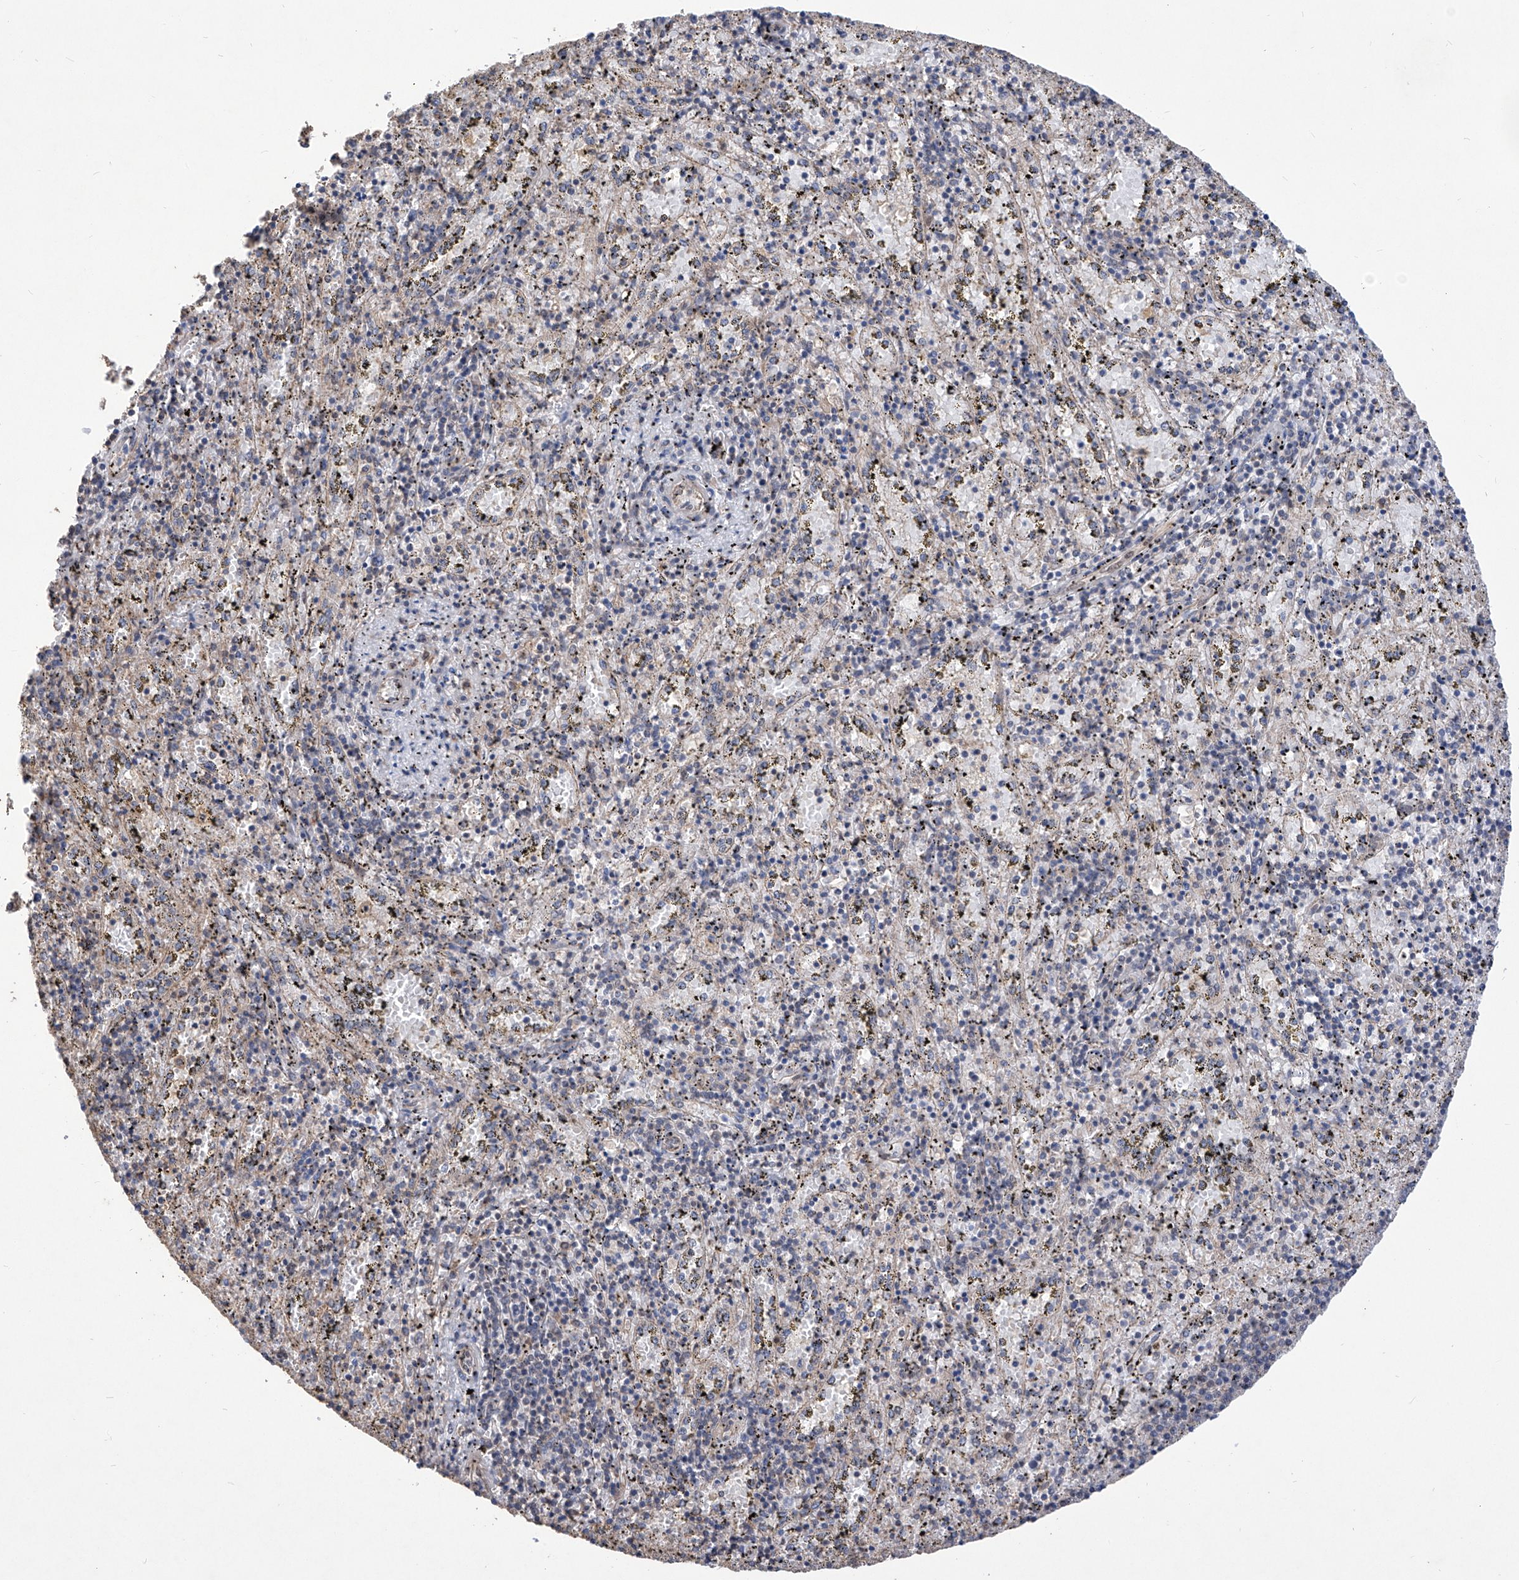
{"staining": {"intensity": "negative", "quantity": "none", "location": "none"}, "tissue": "spleen", "cell_type": "Cells in red pulp", "image_type": "normal", "snomed": [{"axis": "morphology", "description": "Normal tissue, NOS"}, {"axis": "topography", "description": "Spleen"}], "caption": "This image is of benign spleen stained with immunohistochemistry (IHC) to label a protein in brown with the nuclei are counter-stained blue. There is no positivity in cells in red pulp. (DAB immunohistochemistry, high magnification).", "gene": "KIFC2", "patient": {"sex": "male", "age": 11}}